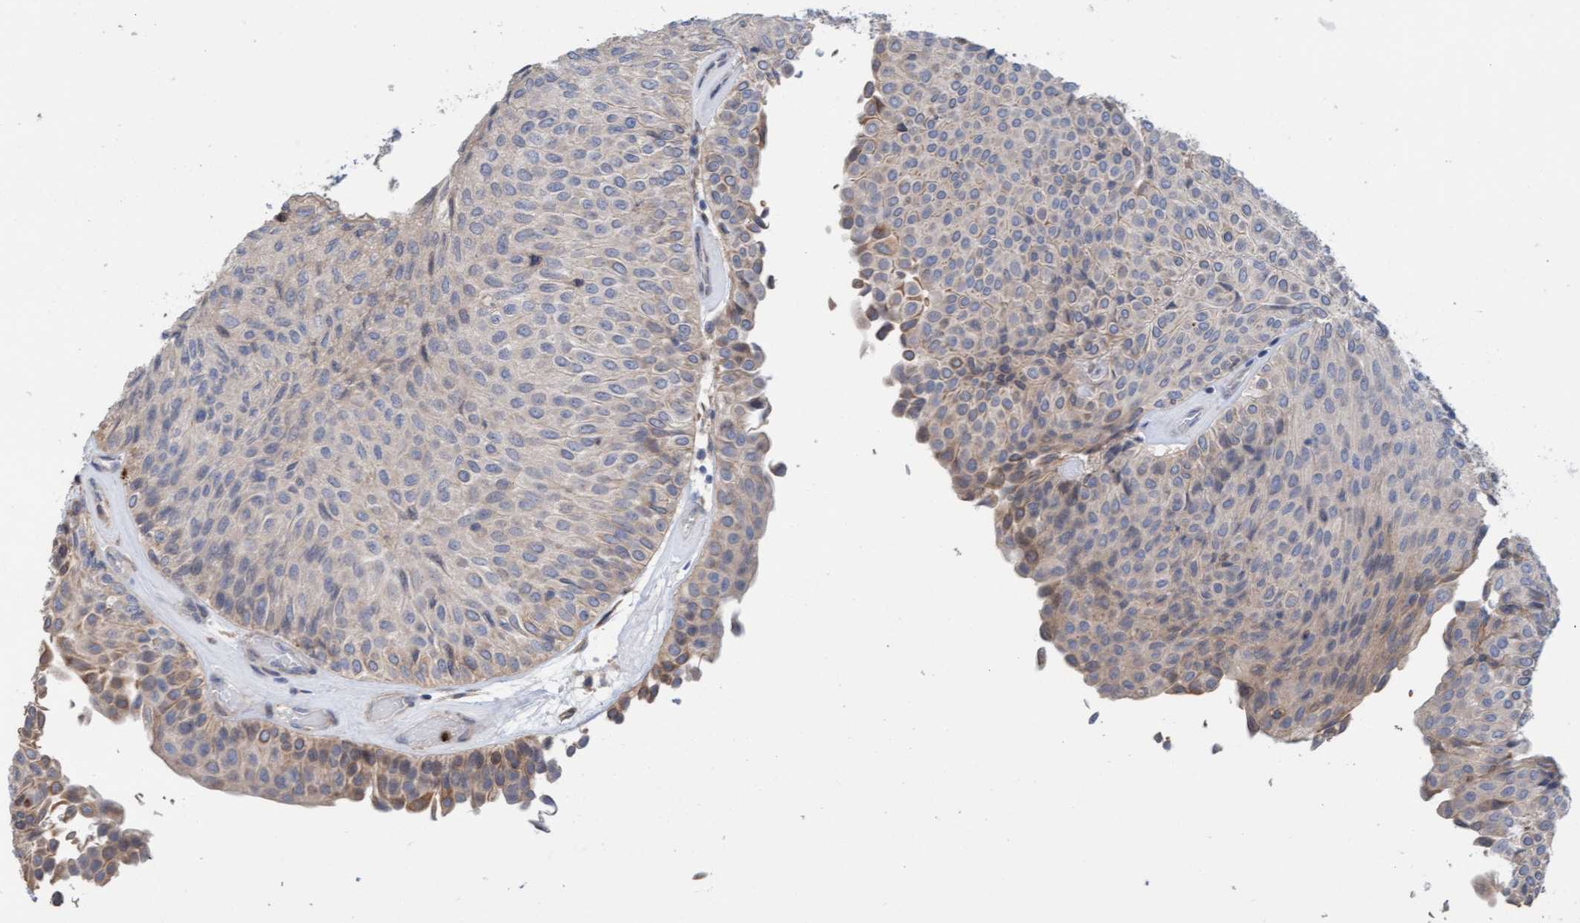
{"staining": {"intensity": "weak", "quantity": "<25%", "location": "cytoplasmic/membranous"}, "tissue": "urothelial cancer", "cell_type": "Tumor cells", "image_type": "cancer", "snomed": [{"axis": "morphology", "description": "Urothelial carcinoma, Low grade"}, {"axis": "topography", "description": "Urinary bladder"}], "caption": "IHC image of human urothelial carcinoma (low-grade) stained for a protein (brown), which displays no expression in tumor cells. (Stains: DAB IHC with hematoxylin counter stain, Microscopy: brightfield microscopy at high magnification).", "gene": "MMP8", "patient": {"sex": "male", "age": 78}}